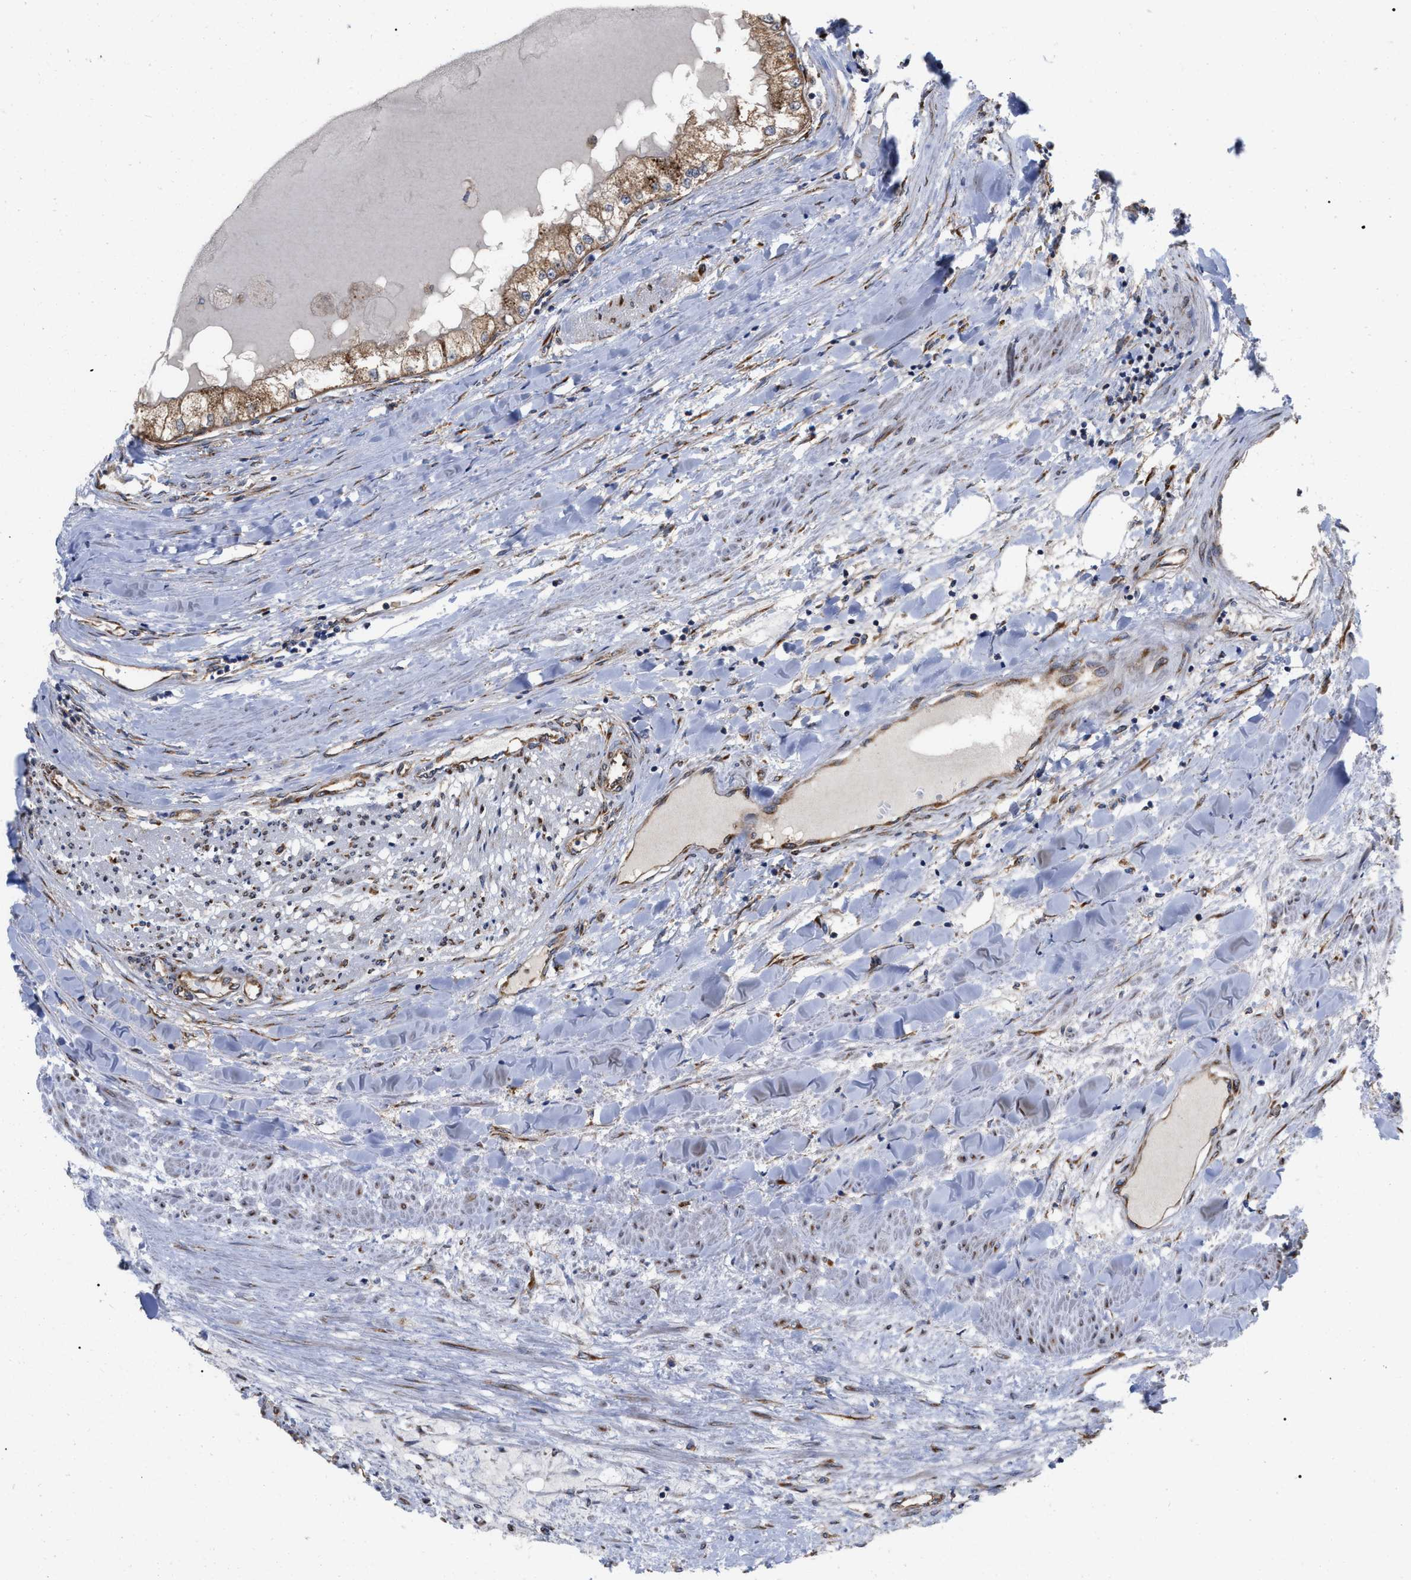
{"staining": {"intensity": "moderate", "quantity": ">75%", "location": "cytoplasmic/membranous"}, "tissue": "renal cancer", "cell_type": "Tumor cells", "image_type": "cancer", "snomed": [{"axis": "morphology", "description": "Adenocarcinoma, NOS"}, {"axis": "topography", "description": "Kidney"}], "caption": "DAB immunohistochemical staining of human renal adenocarcinoma reveals moderate cytoplasmic/membranous protein positivity in about >75% of tumor cells.", "gene": "FAM120A", "patient": {"sex": "male", "age": 68}}